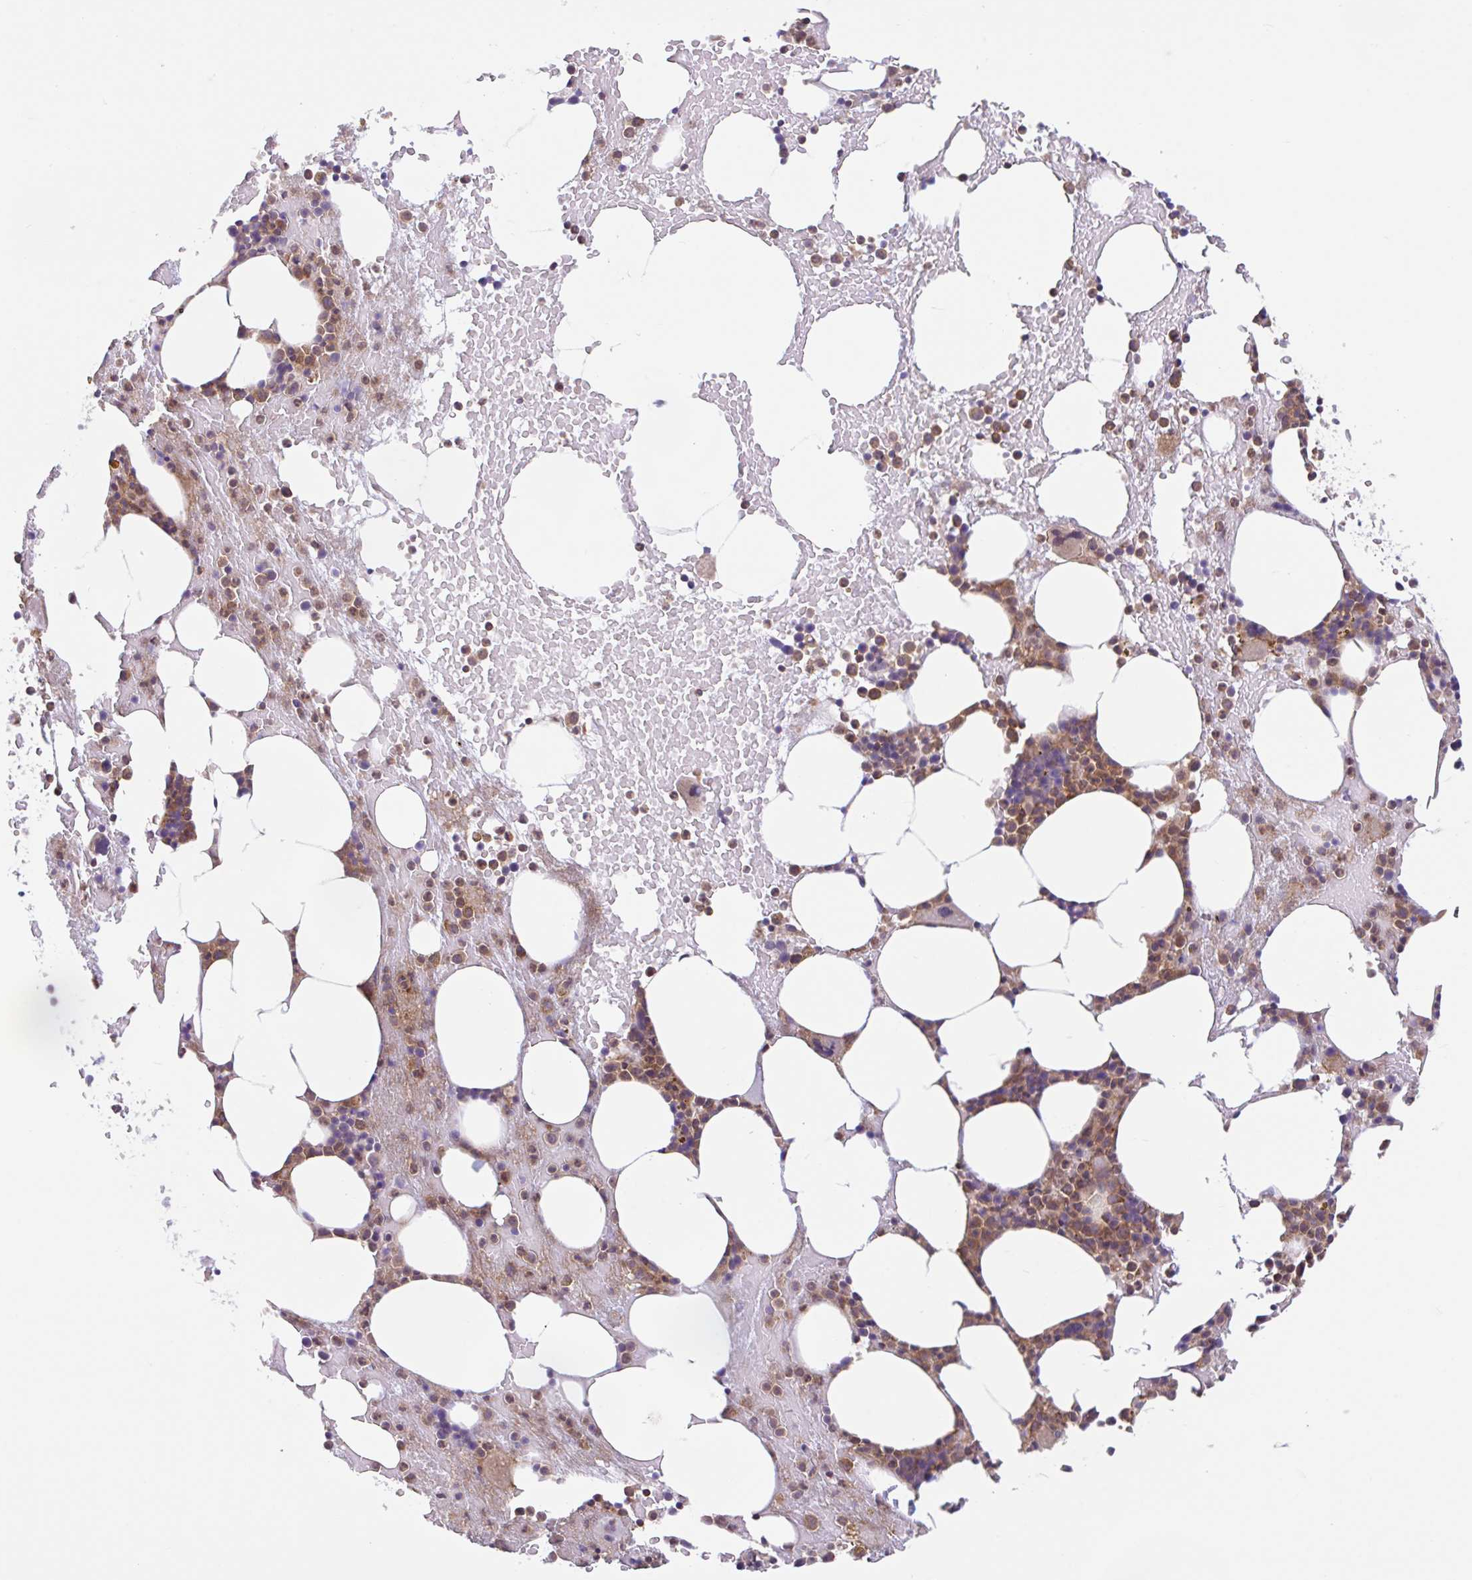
{"staining": {"intensity": "moderate", "quantity": "25%-75%", "location": "cytoplasmic/membranous"}, "tissue": "bone marrow", "cell_type": "Hematopoietic cells", "image_type": "normal", "snomed": [{"axis": "morphology", "description": "Normal tissue, NOS"}, {"axis": "topography", "description": "Bone marrow"}], "caption": "Bone marrow stained for a protein displays moderate cytoplasmic/membranous positivity in hematopoietic cells. The staining was performed using DAB to visualize the protein expression in brown, while the nuclei were stained in blue with hematoxylin (Magnification: 20x).", "gene": "RALBP1", "patient": {"sex": "female", "age": 62}}